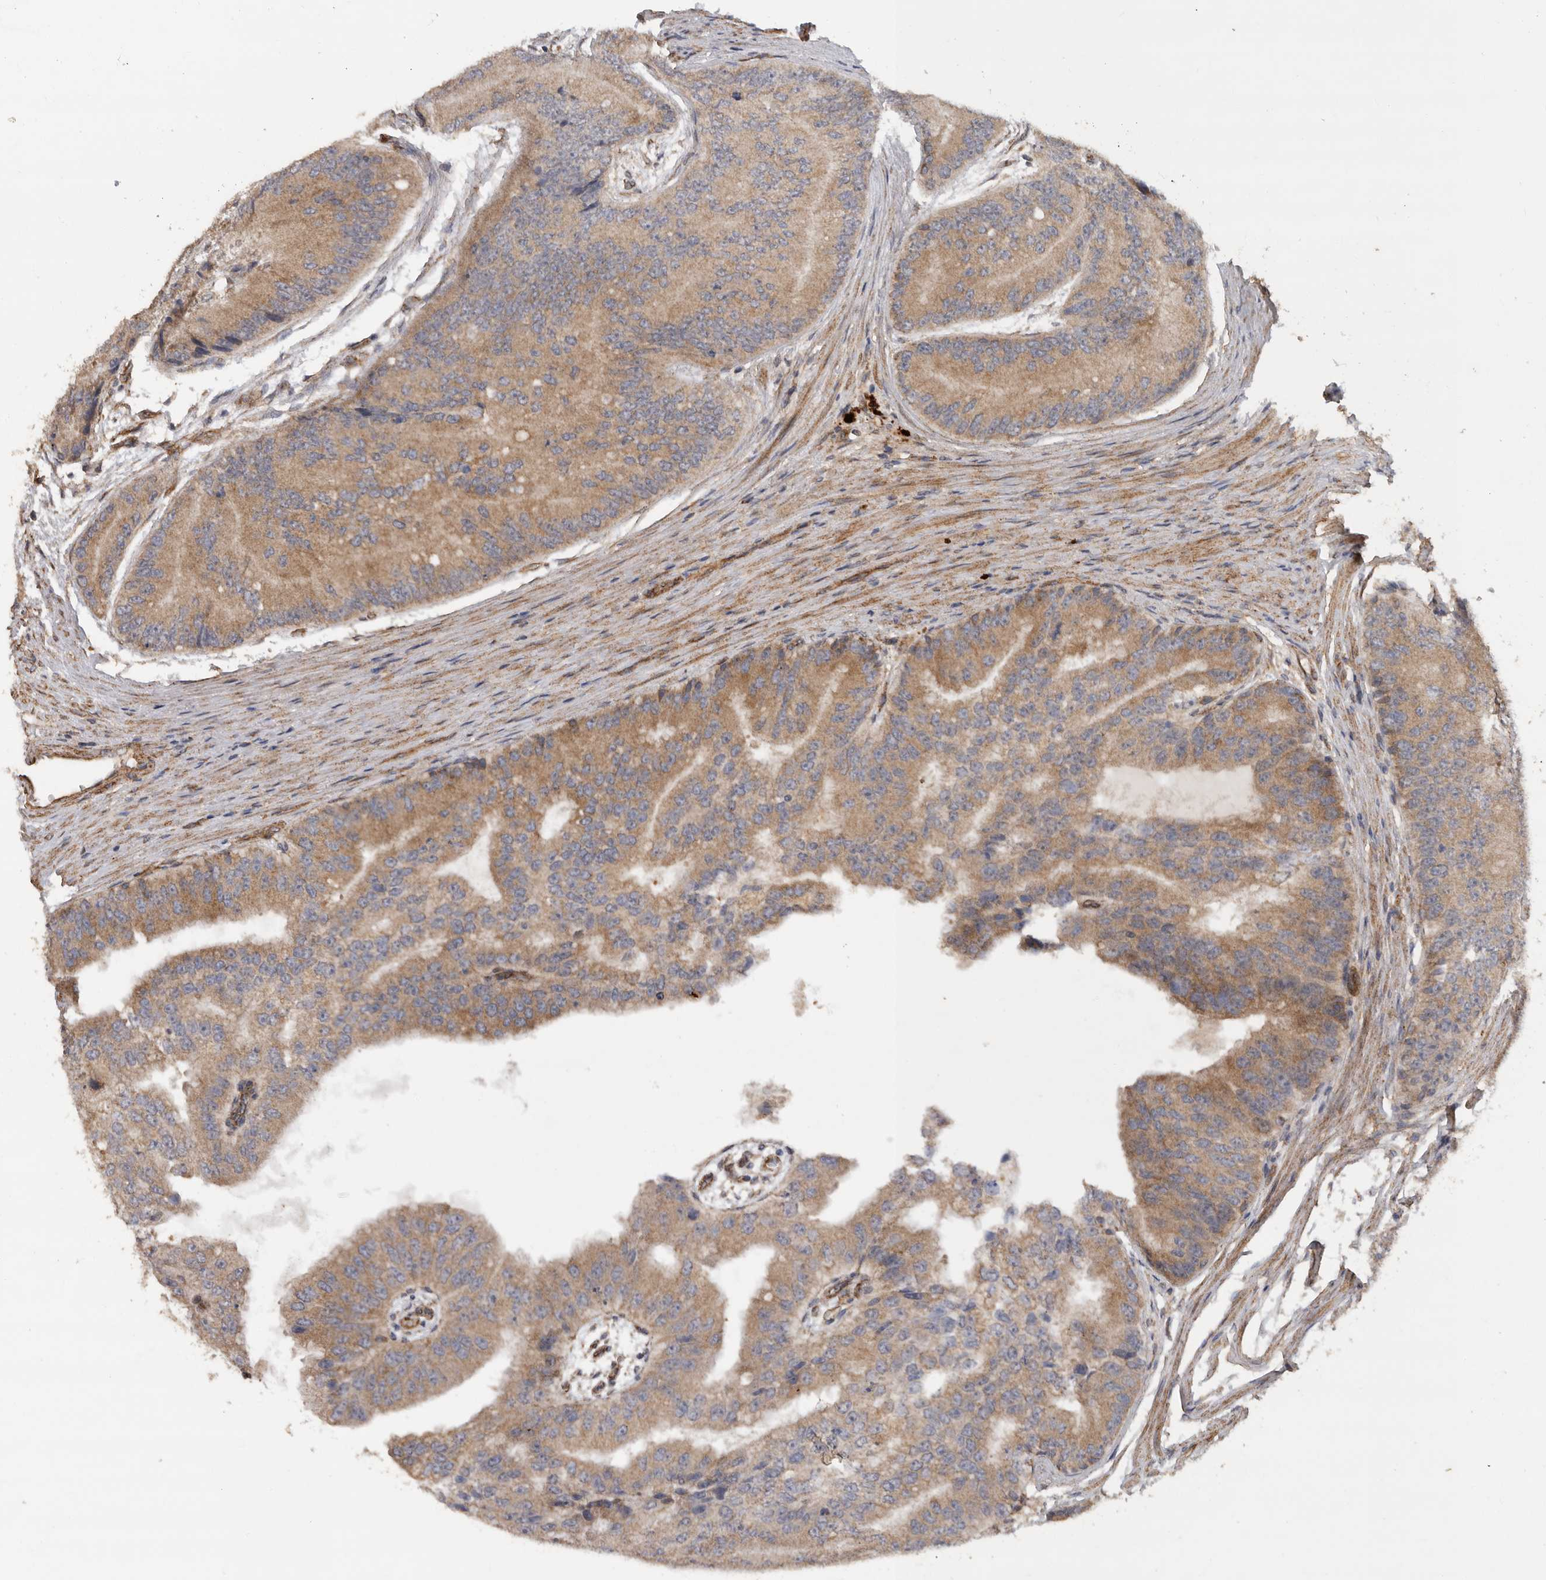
{"staining": {"intensity": "moderate", "quantity": ">75%", "location": "cytoplasmic/membranous"}, "tissue": "prostate cancer", "cell_type": "Tumor cells", "image_type": "cancer", "snomed": [{"axis": "morphology", "description": "Adenocarcinoma, High grade"}, {"axis": "topography", "description": "Prostate"}], "caption": "Immunohistochemical staining of high-grade adenocarcinoma (prostate) reveals medium levels of moderate cytoplasmic/membranous protein positivity in approximately >75% of tumor cells. (brown staining indicates protein expression, while blue staining denotes nuclei).", "gene": "PODXL2", "patient": {"sex": "male", "age": 70}}